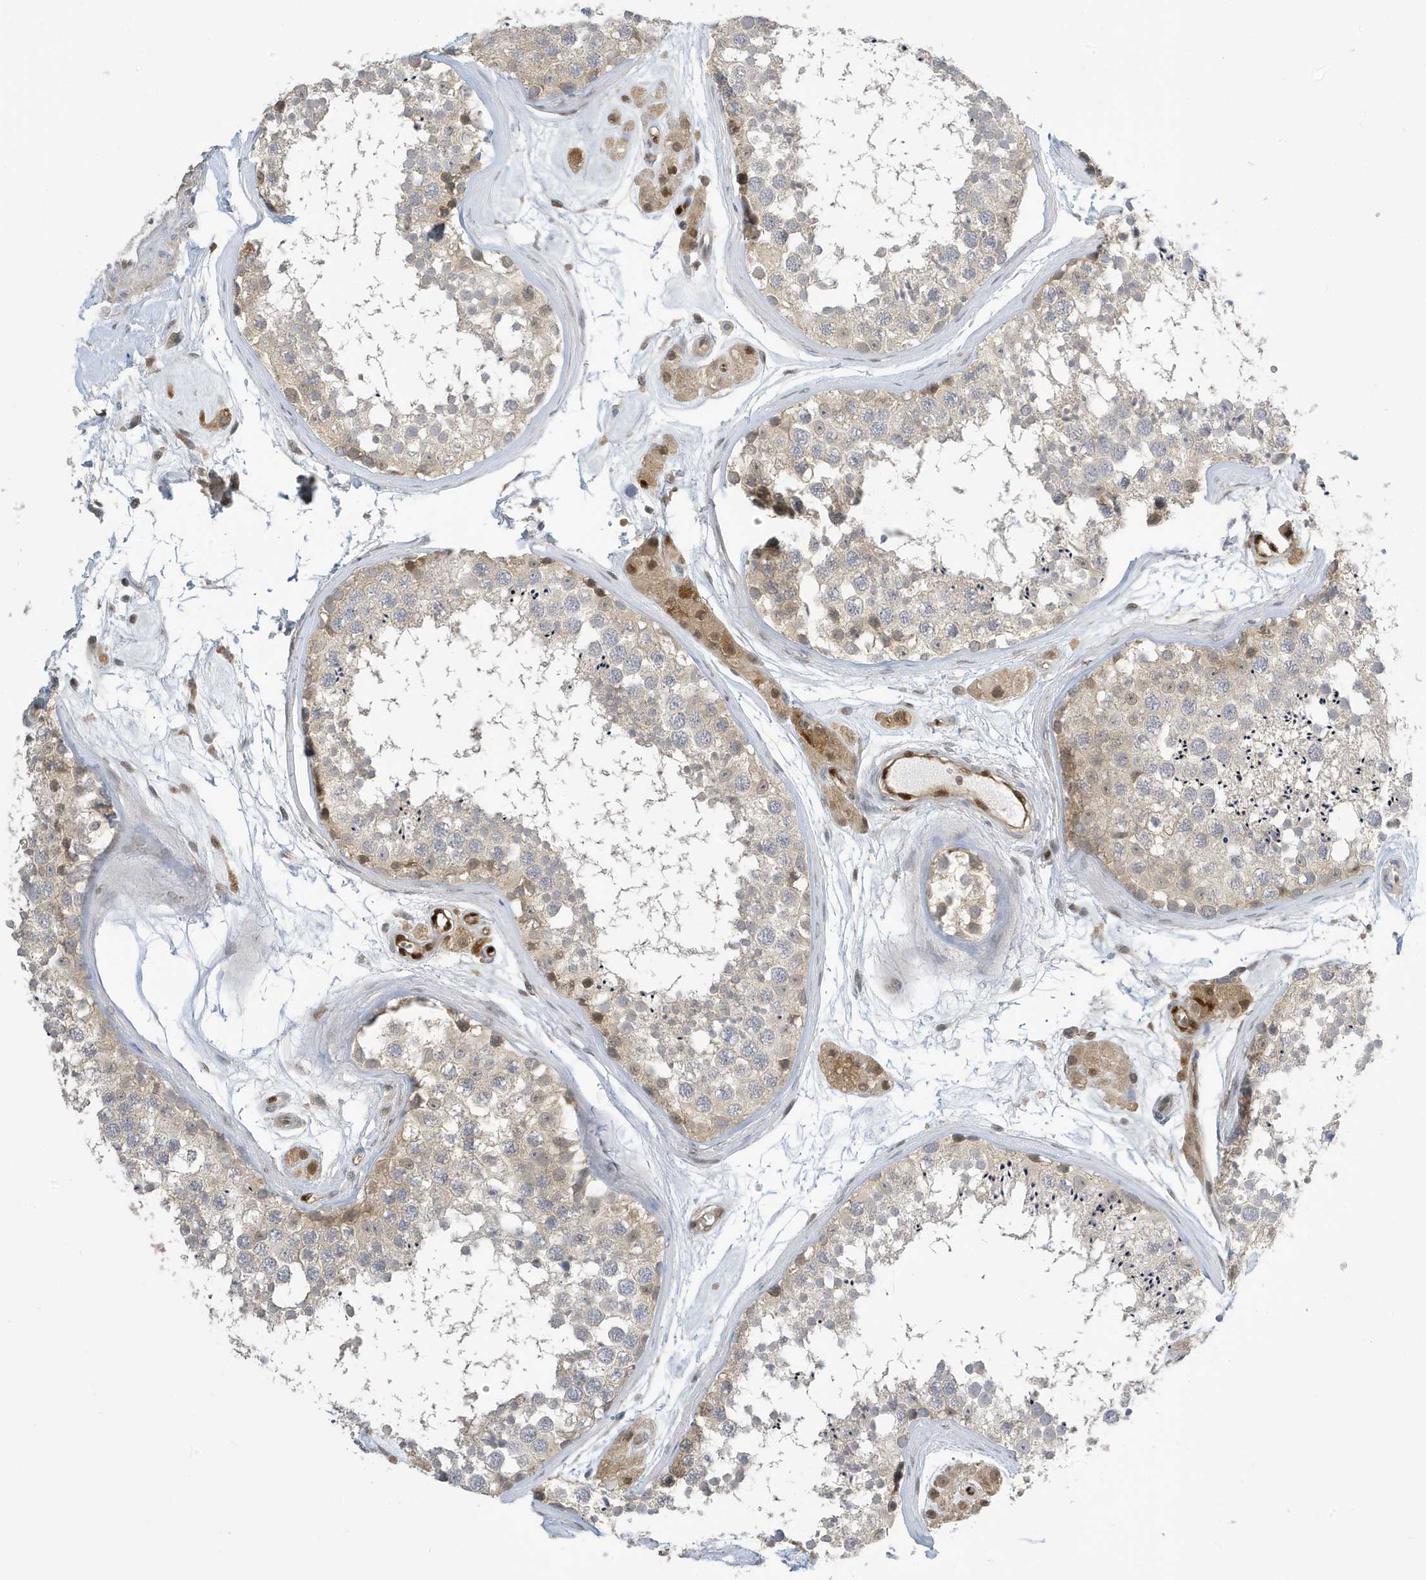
{"staining": {"intensity": "moderate", "quantity": "<25%", "location": "nuclear"}, "tissue": "testis", "cell_type": "Cells in seminiferous ducts", "image_type": "normal", "snomed": [{"axis": "morphology", "description": "Normal tissue, NOS"}, {"axis": "topography", "description": "Testis"}], "caption": "Approximately <25% of cells in seminiferous ducts in normal testis reveal moderate nuclear protein positivity as visualized by brown immunohistochemical staining.", "gene": "NCOA7", "patient": {"sex": "male", "age": 56}}